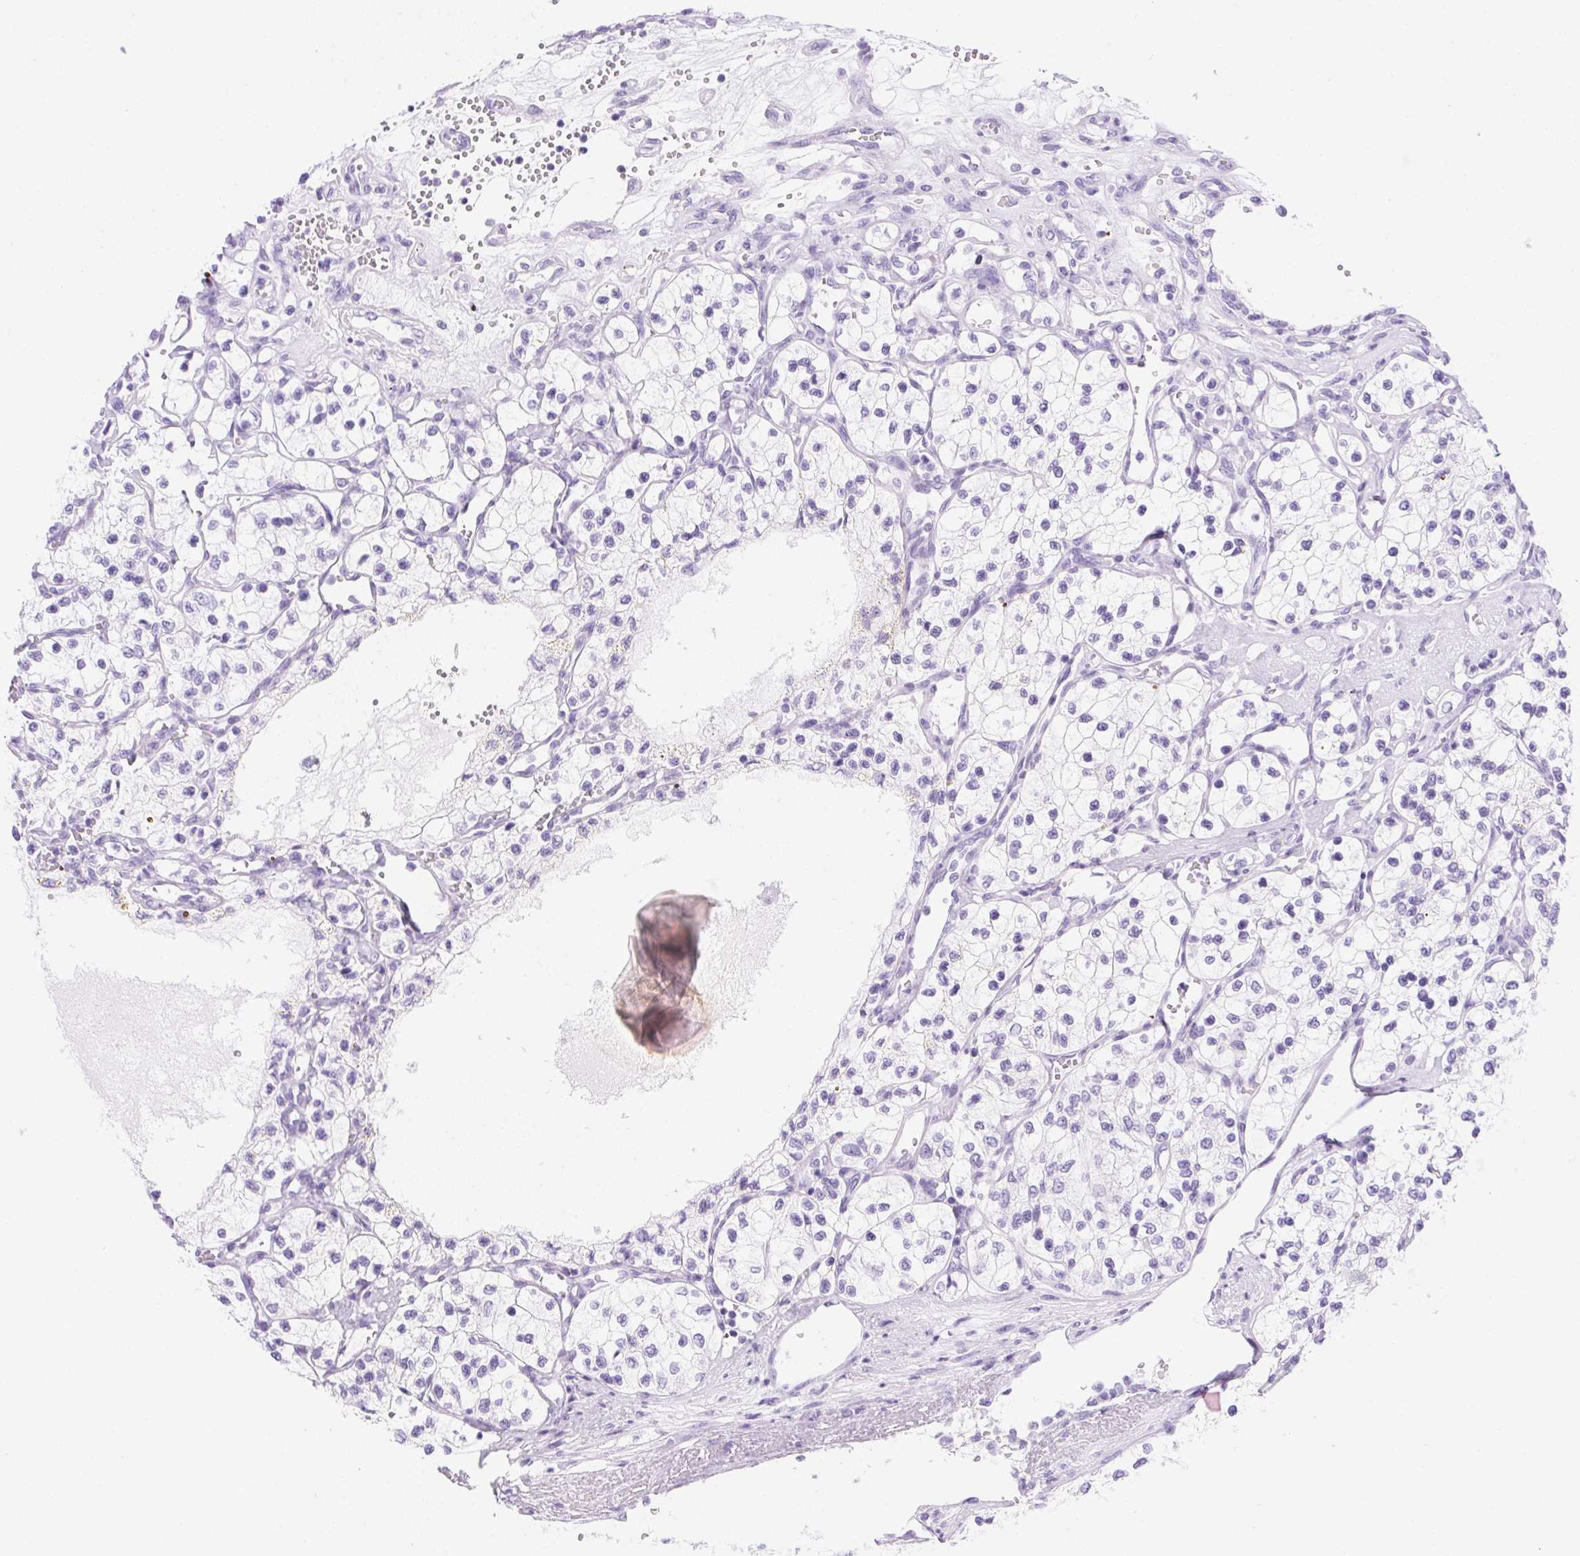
{"staining": {"intensity": "negative", "quantity": "none", "location": "none"}, "tissue": "renal cancer", "cell_type": "Tumor cells", "image_type": "cancer", "snomed": [{"axis": "morphology", "description": "Adenocarcinoma, NOS"}, {"axis": "topography", "description": "Kidney"}], "caption": "Renal adenocarcinoma was stained to show a protein in brown. There is no significant staining in tumor cells.", "gene": "SPACA5B", "patient": {"sex": "female", "age": 69}}